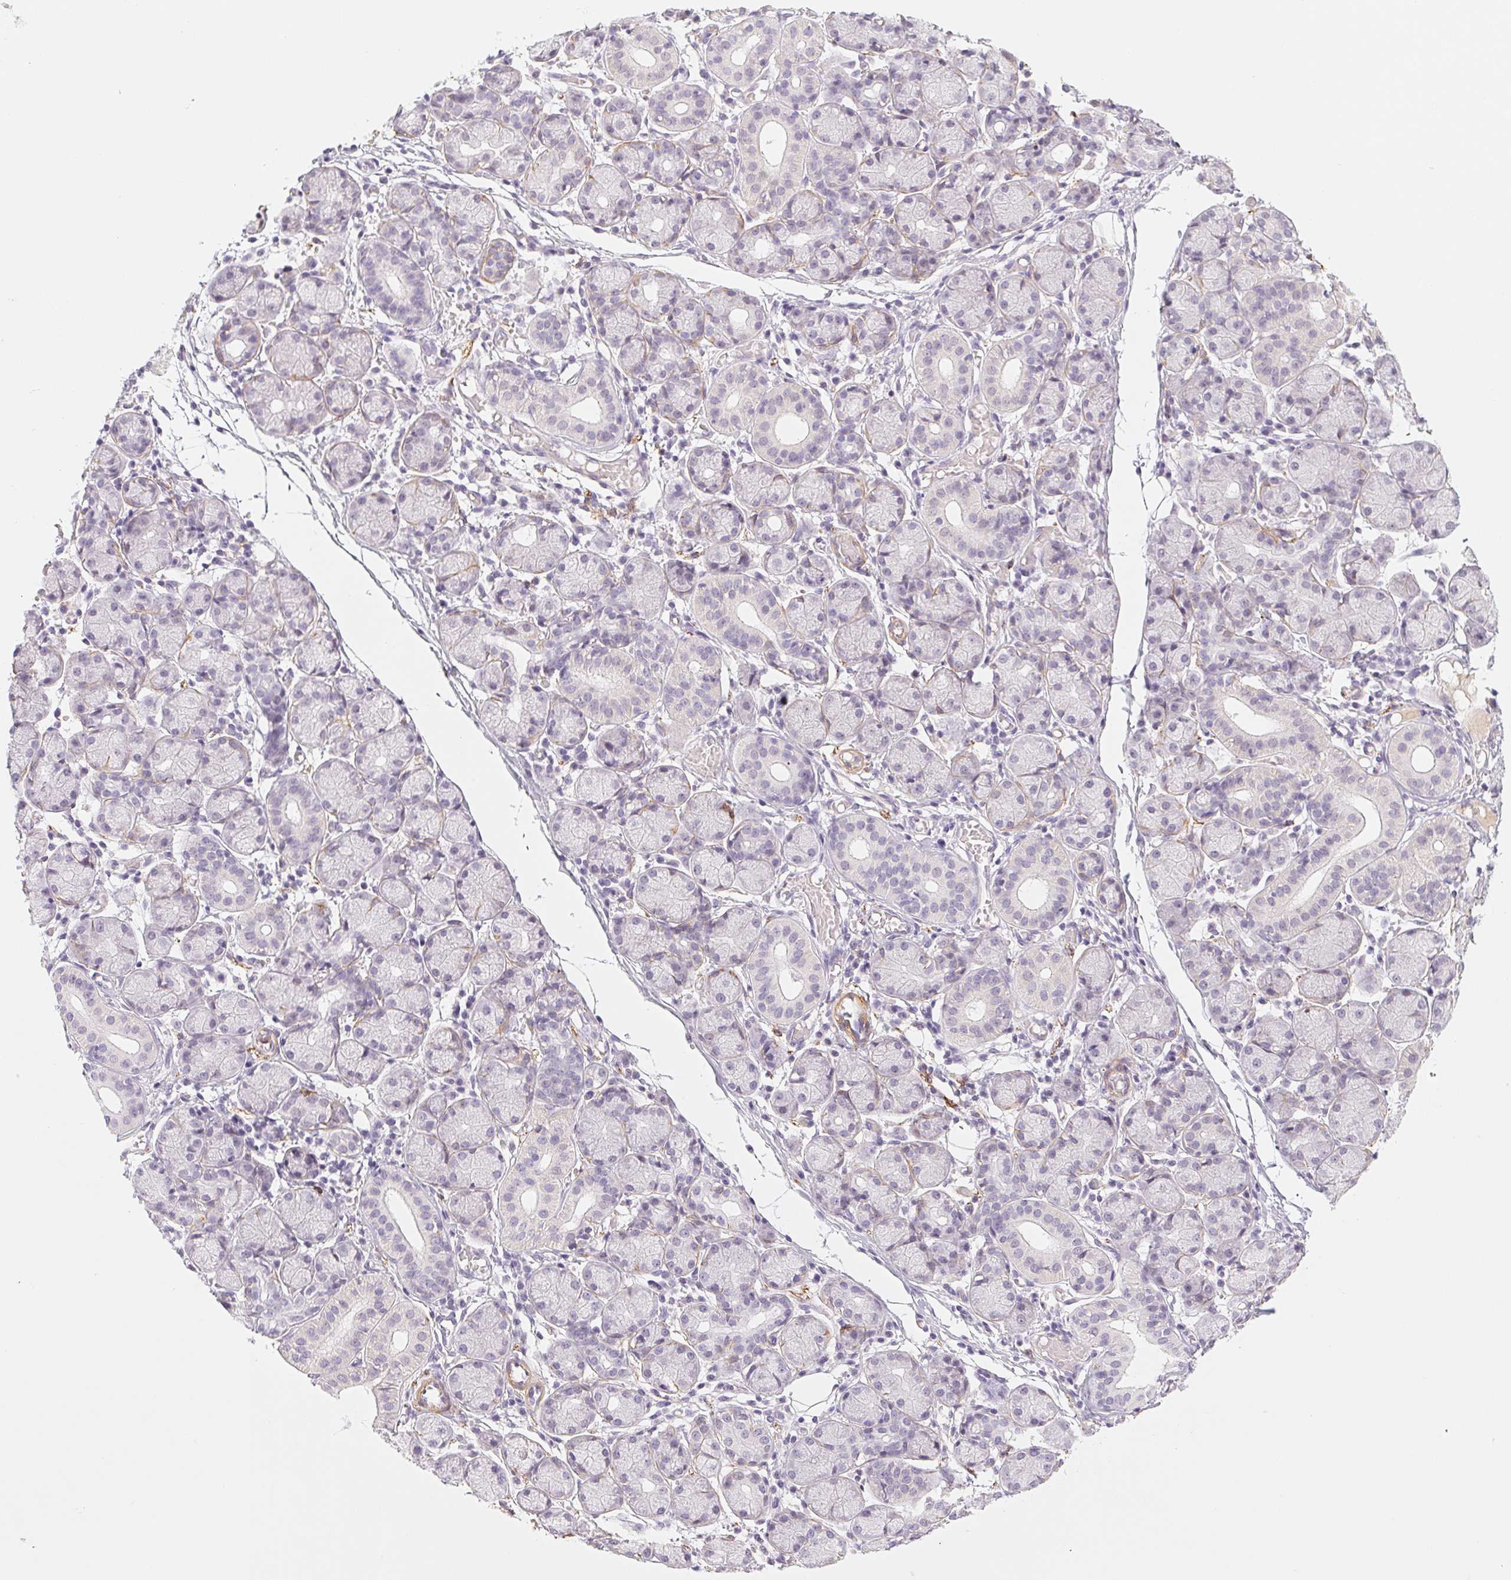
{"staining": {"intensity": "negative", "quantity": "none", "location": "none"}, "tissue": "salivary gland", "cell_type": "Glandular cells", "image_type": "normal", "snomed": [{"axis": "morphology", "description": "Normal tissue, NOS"}, {"axis": "topography", "description": "Salivary gland"}], "caption": "Immunohistochemistry of benign salivary gland shows no expression in glandular cells.", "gene": "PRPH", "patient": {"sex": "female", "age": 24}}